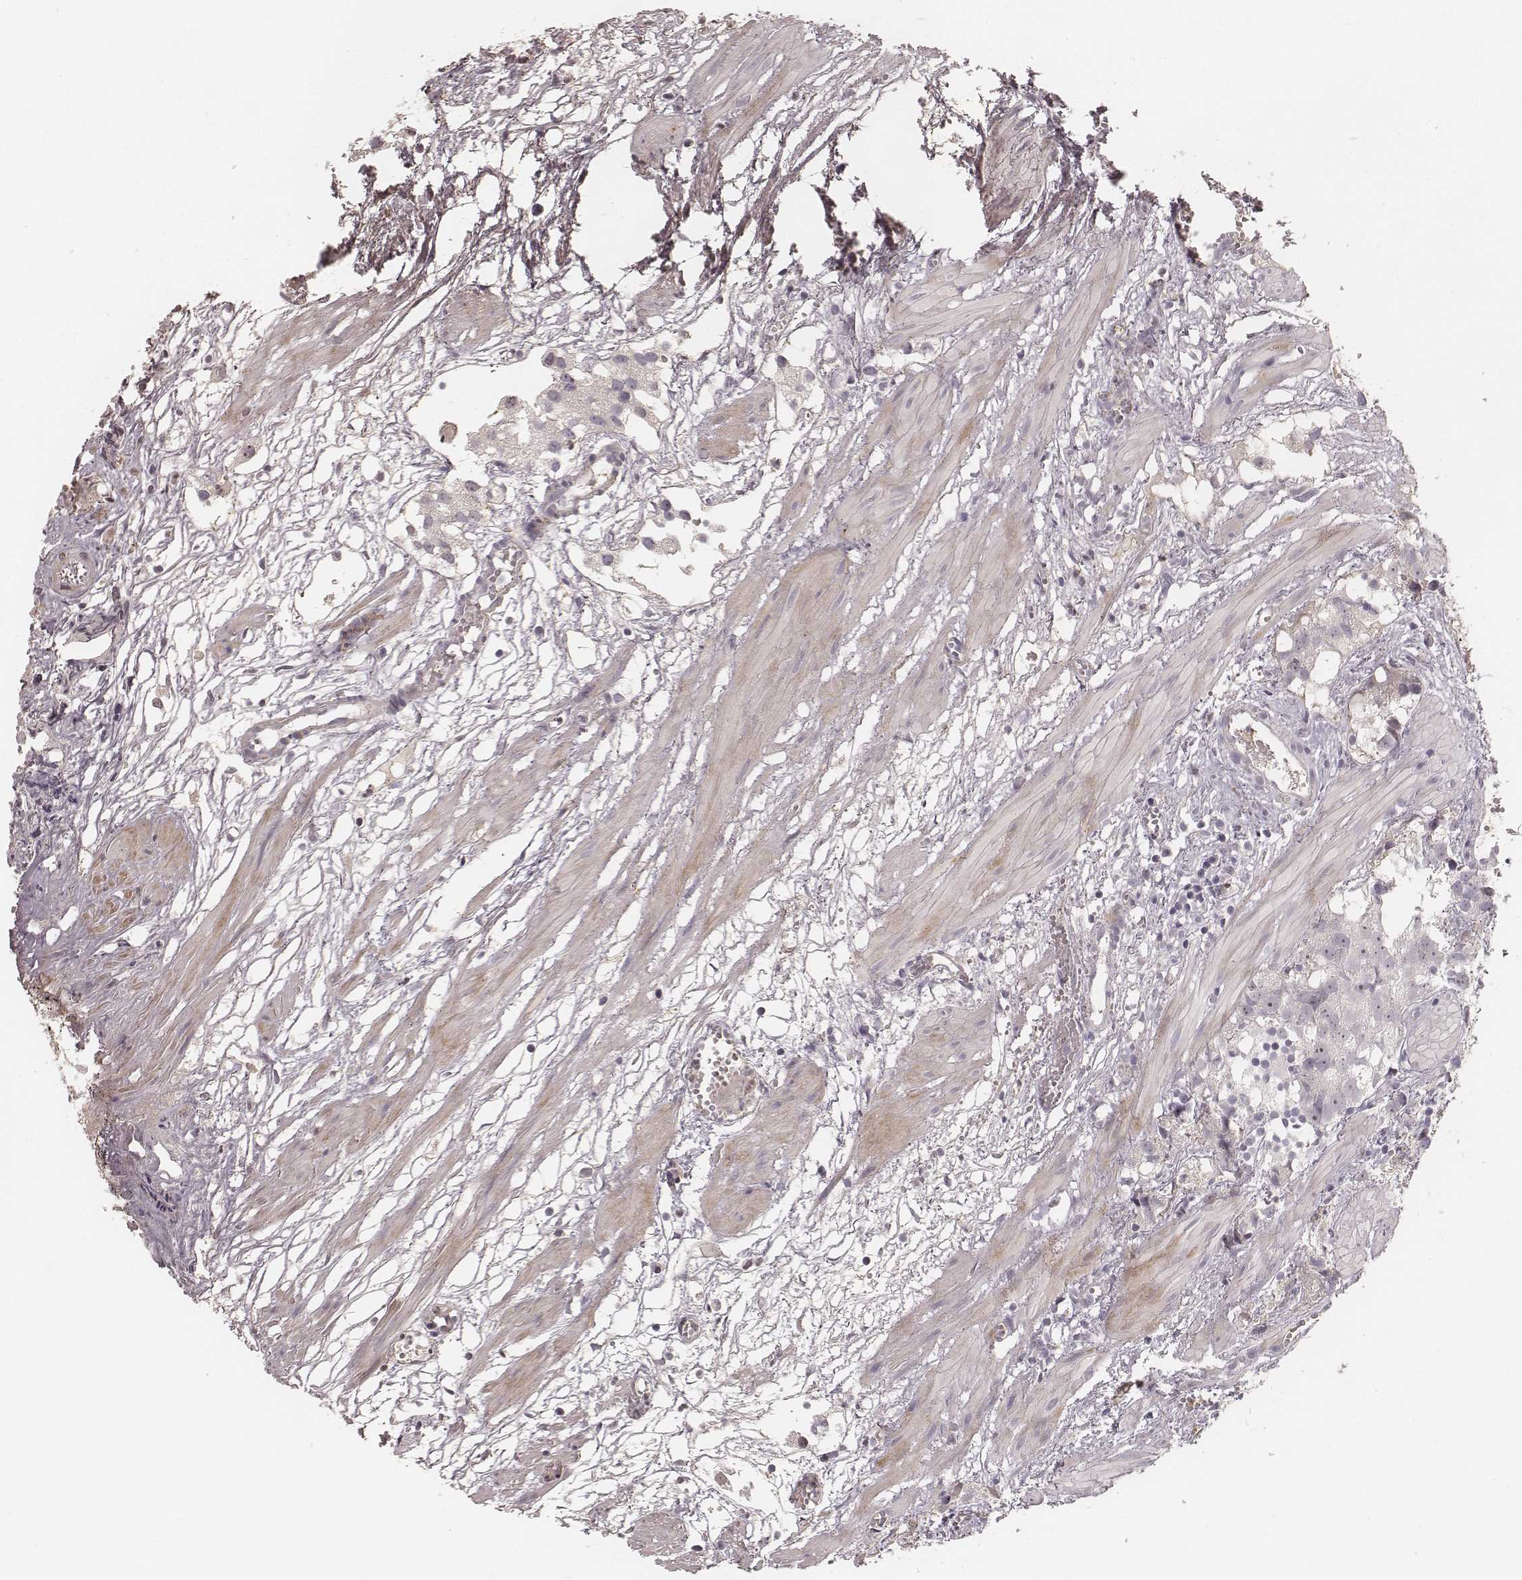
{"staining": {"intensity": "negative", "quantity": "none", "location": "none"}, "tissue": "prostate cancer", "cell_type": "Tumor cells", "image_type": "cancer", "snomed": [{"axis": "morphology", "description": "Adenocarcinoma, High grade"}, {"axis": "topography", "description": "Prostate"}], "caption": "This micrograph is of adenocarcinoma (high-grade) (prostate) stained with immunohistochemistry to label a protein in brown with the nuclei are counter-stained blue. There is no positivity in tumor cells. (Brightfield microscopy of DAB (3,3'-diaminobenzidine) immunohistochemistry (IHC) at high magnification).", "gene": "MADCAM1", "patient": {"sex": "male", "age": 68}}